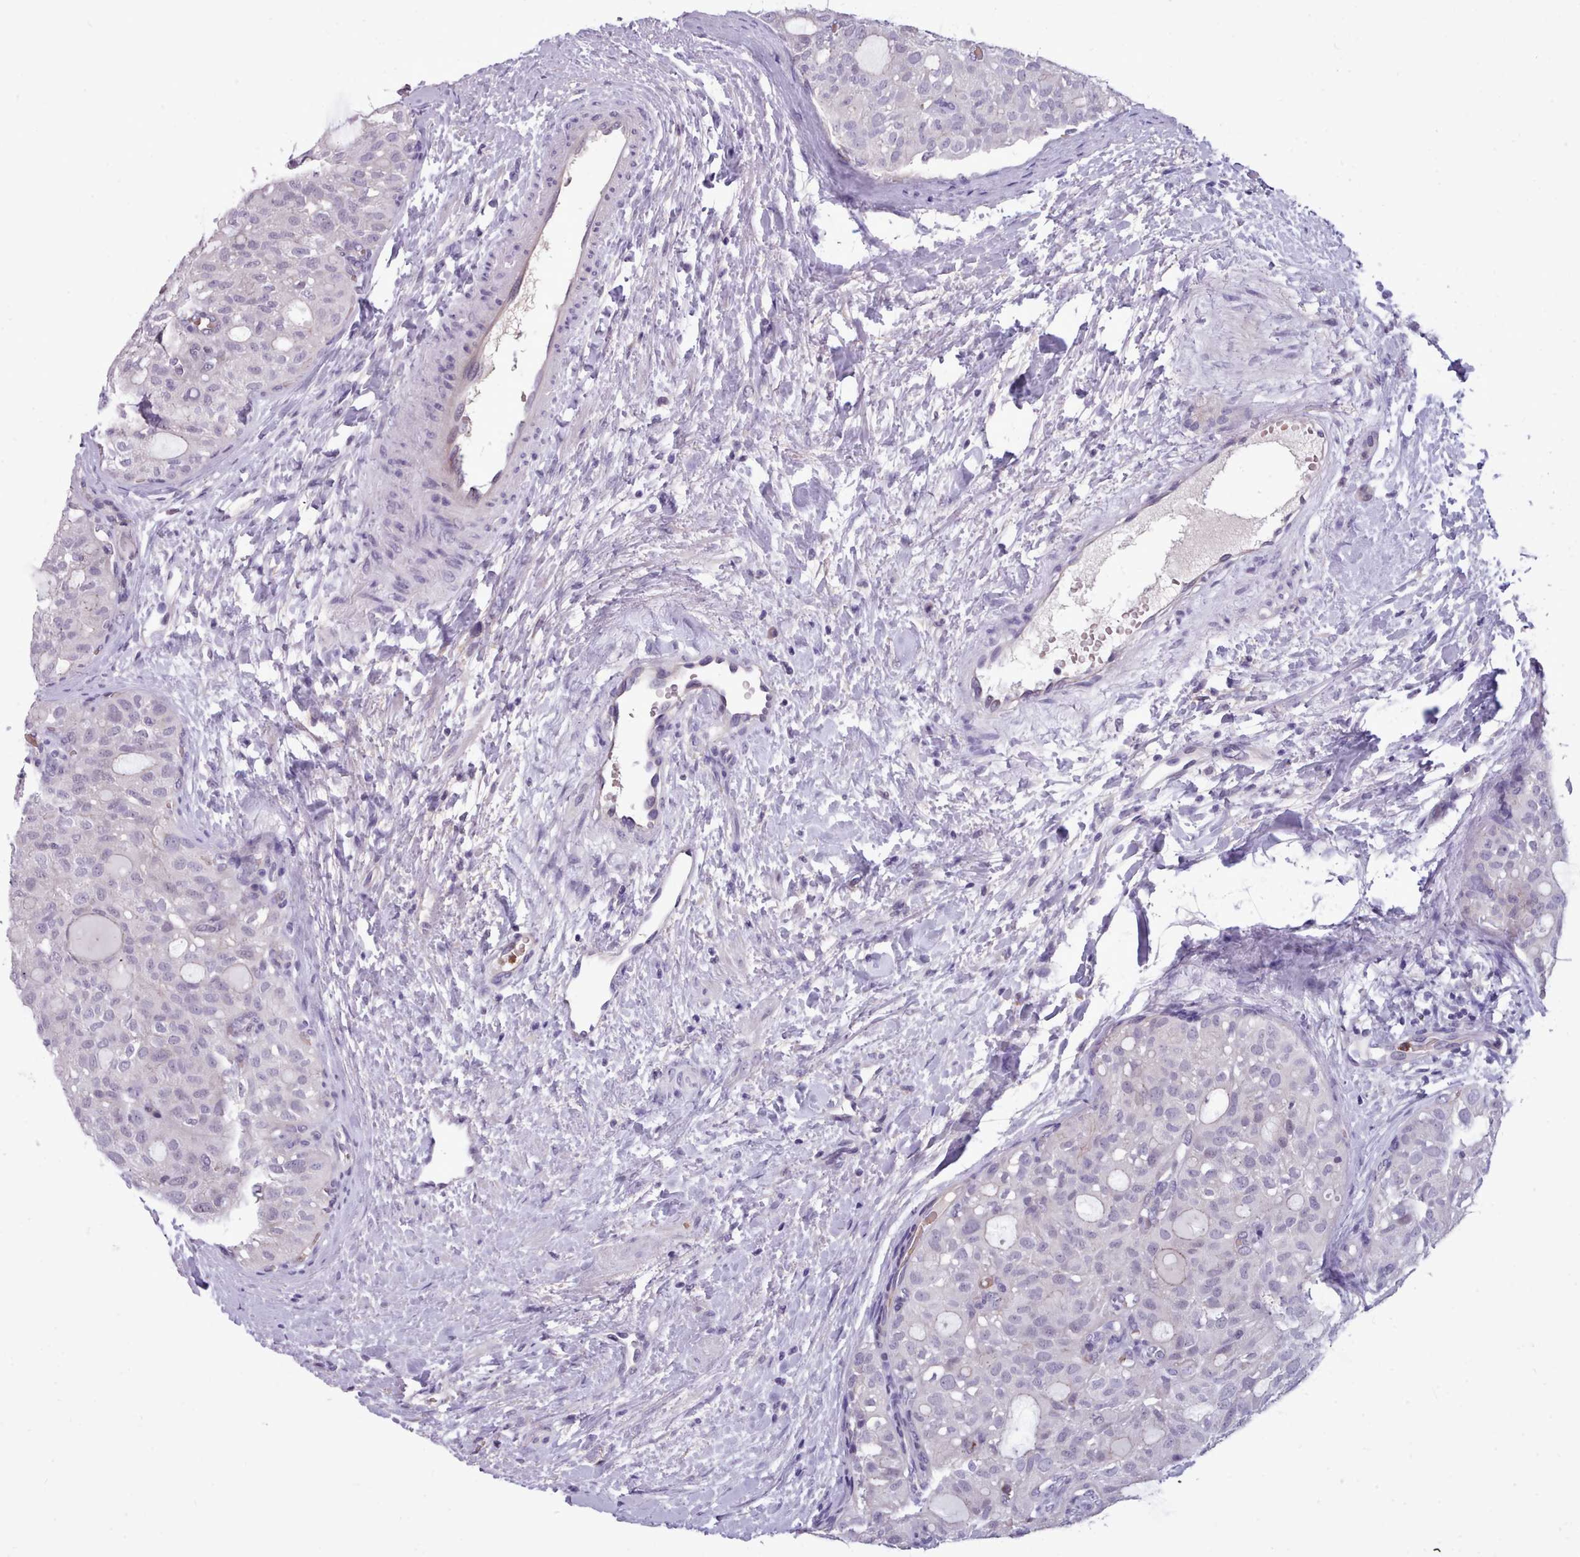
{"staining": {"intensity": "negative", "quantity": "none", "location": "none"}, "tissue": "thyroid cancer", "cell_type": "Tumor cells", "image_type": "cancer", "snomed": [{"axis": "morphology", "description": "Follicular adenoma carcinoma, NOS"}, {"axis": "topography", "description": "Thyroid gland"}], "caption": "Thyroid follicular adenoma carcinoma was stained to show a protein in brown. There is no significant staining in tumor cells.", "gene": "KCTD16", "patient": {"sex": "male", "age": 75}}